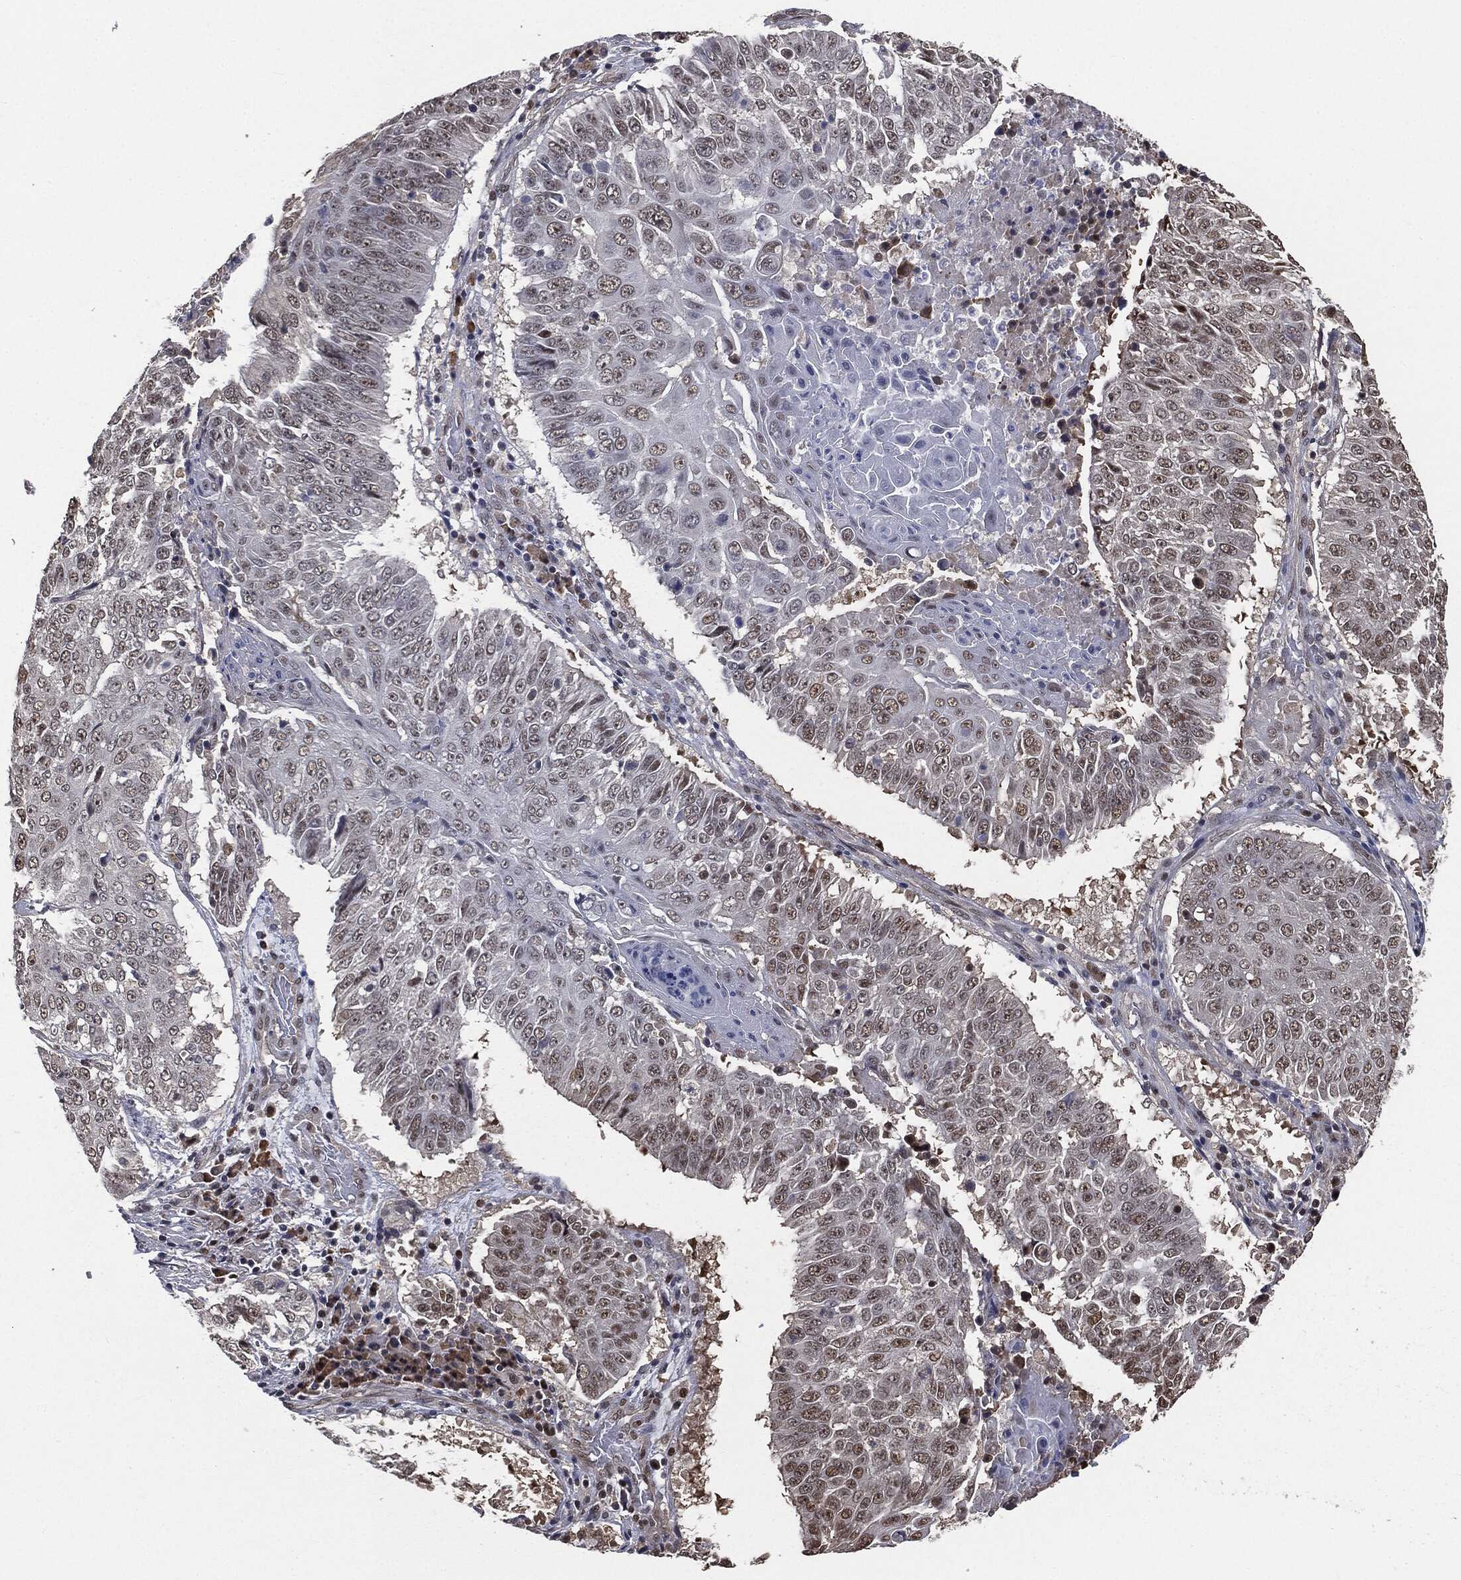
{"staining": {"intensity": "moderate", "quantity": "<25%", "location": "nuclear"}, "tissue": "lung cancer", "cell_type": "Tumor cells", "image_type": "cancer", "snomed": [{"axis": "morphology", "description": "Squamous cell carcinoma, NOS"}, {"axis": "topography", "description": "Lung"}], "caption": "Lung cancer (squamous cell carcinoma) stained with a protein marker reveals moderate staining in tumor cells.", "gene": "SHLD2", "patient": {"sex": "male", "age": 64}}